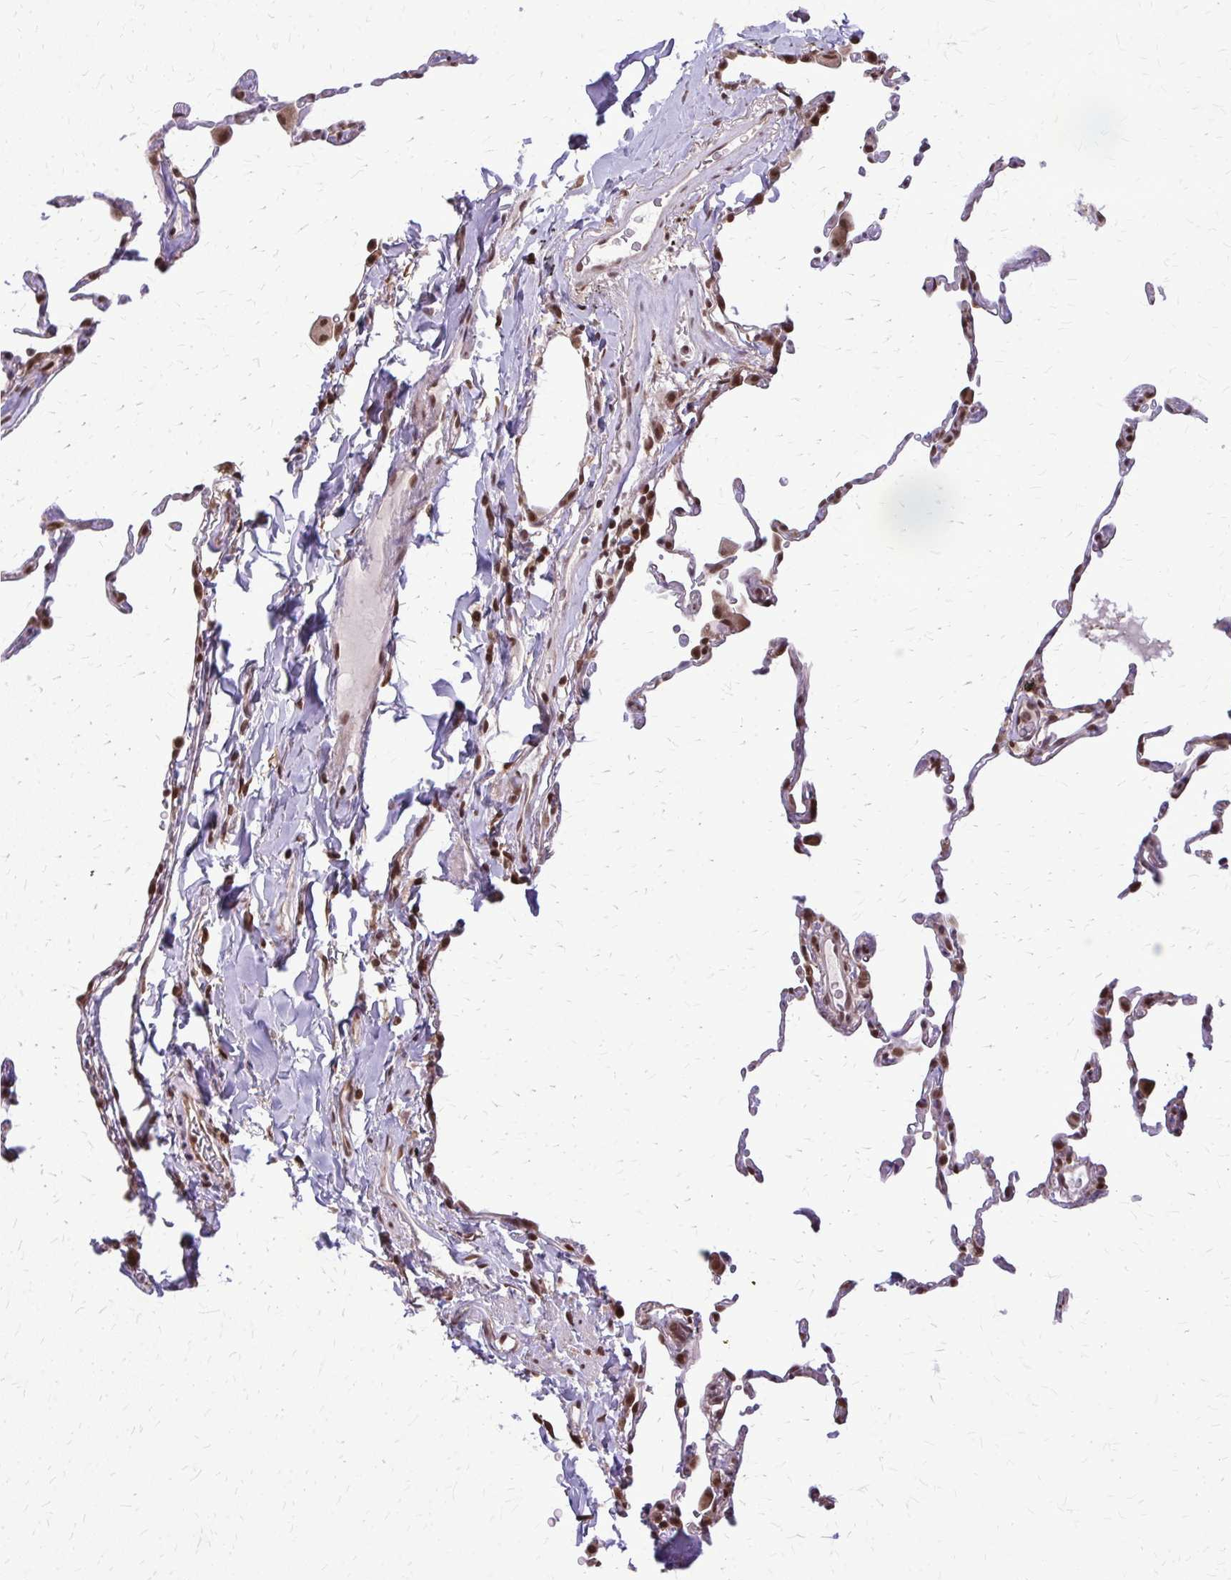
{"staining": {"intensity": "moderate", "quantity": "25%-75%", "location": "nuclear"}, "tissue": "lung", "cell_type": "Alveolar cells", "image_type": "normal", "snomed": [{"axis": "morphology", "description": "Normal tissue, NOS"}, {"axis": "topography", "description": "Lung"}], "caption": "Immunohistochemical staining of normal human lung reveals 25%-75% levels of moderate nuclear protein expression in approximately 25%-75% of alveolar cells. Immunohistochemistry stains the protein in brown and the nuclei are stained blue.", "gene": "HDAC3", "patient": {"sex": "female", "age": 57}}